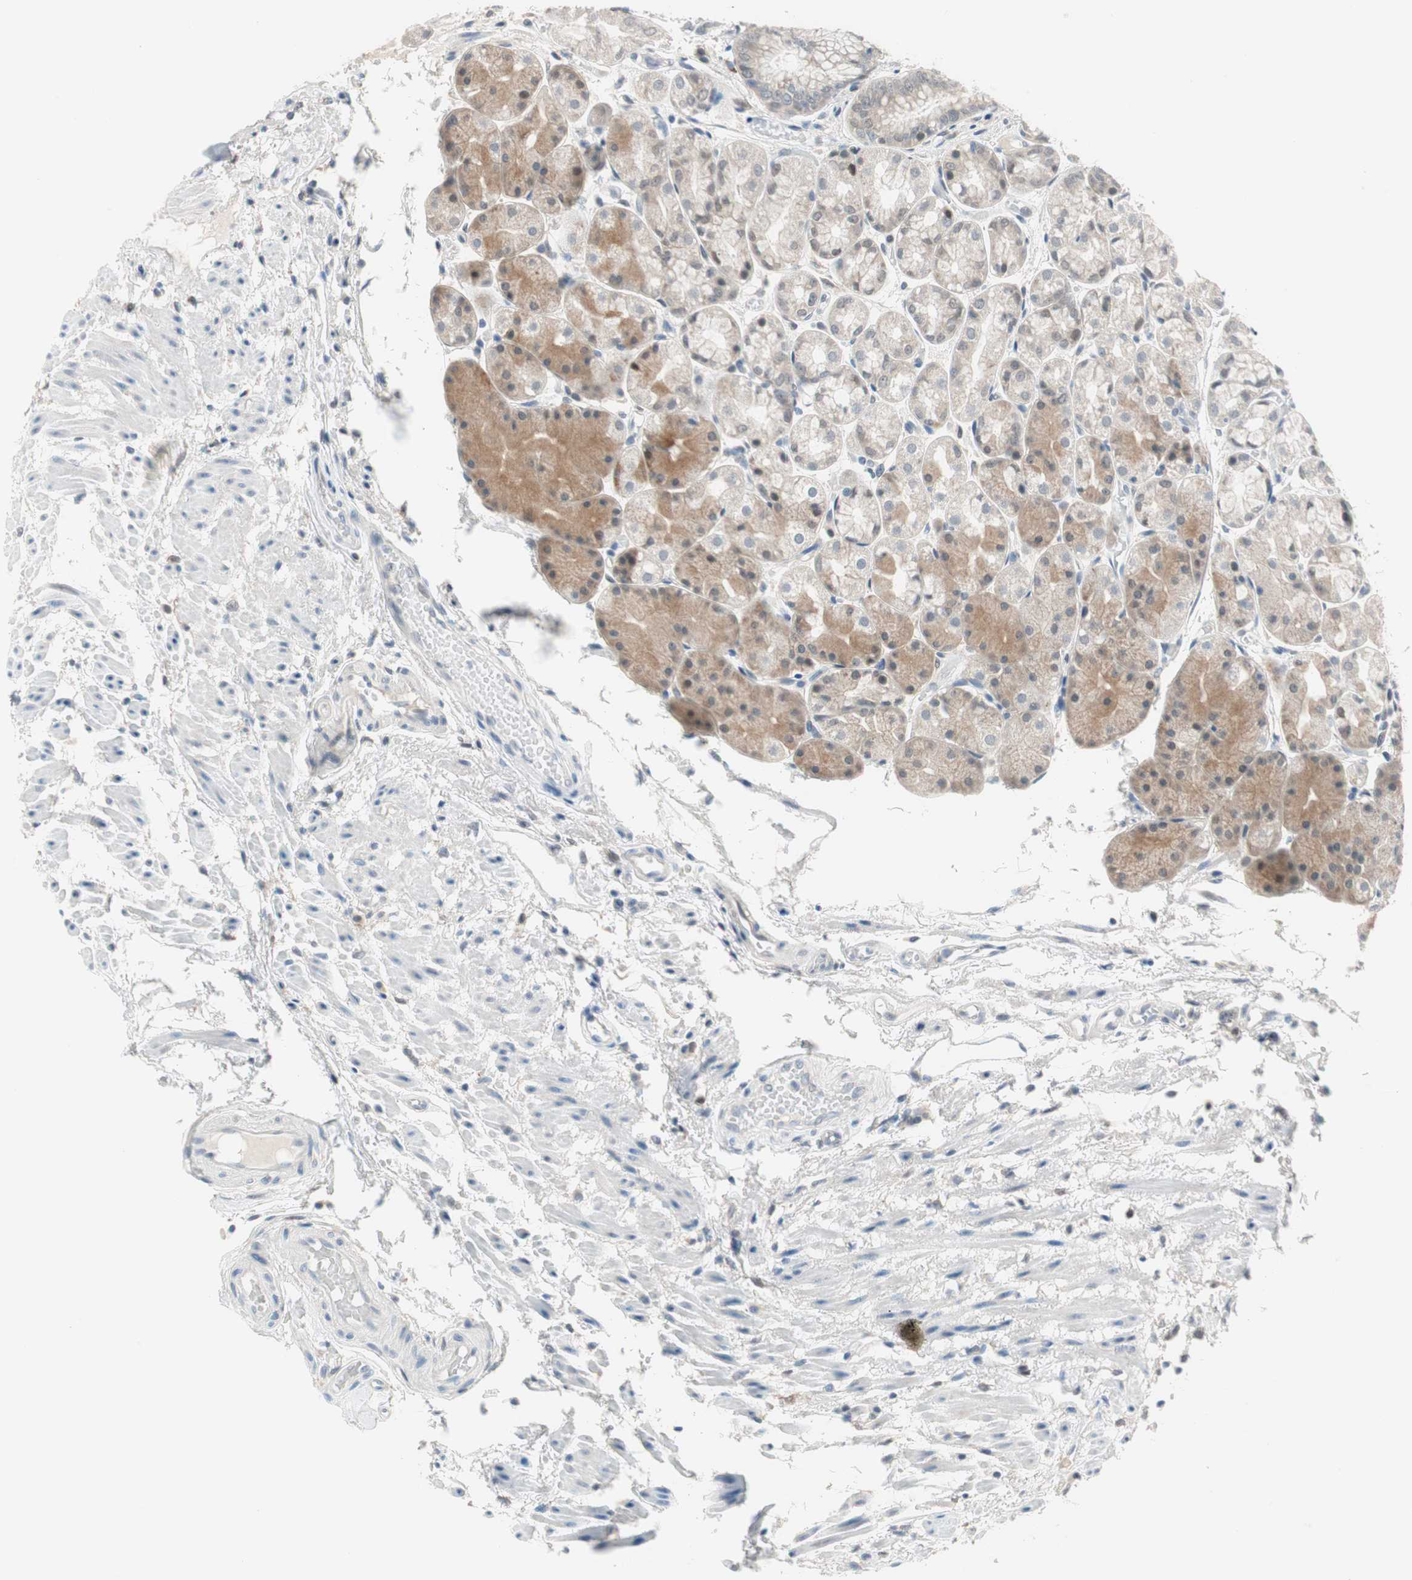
{"staining": {"intensity": "moderate", "quantity": "25%-75%", "location": "cytoplasmic/membranous"}, "tissue": "stomach", "cell_type": "Glandular cells", "image_type": "normal", "snomed": [{"axis": "morphology", "description": "Normal tissue, NOS"}, {"axis": "topography", "description": "Stomach, upper"}], "caption": "Stomach stained with DAB (3,3'-diaminobenzidine) immunohistochemistry (IHC) demonstrates medium levels of moderate cytoplasmic/membranous expression in about 25%-75% of glandular cells. (brown staining indicates protein expression, while blue staining denotes nuclei).", "gene": "GRHL1", "patient": {"sex": "male", "age": 72}}